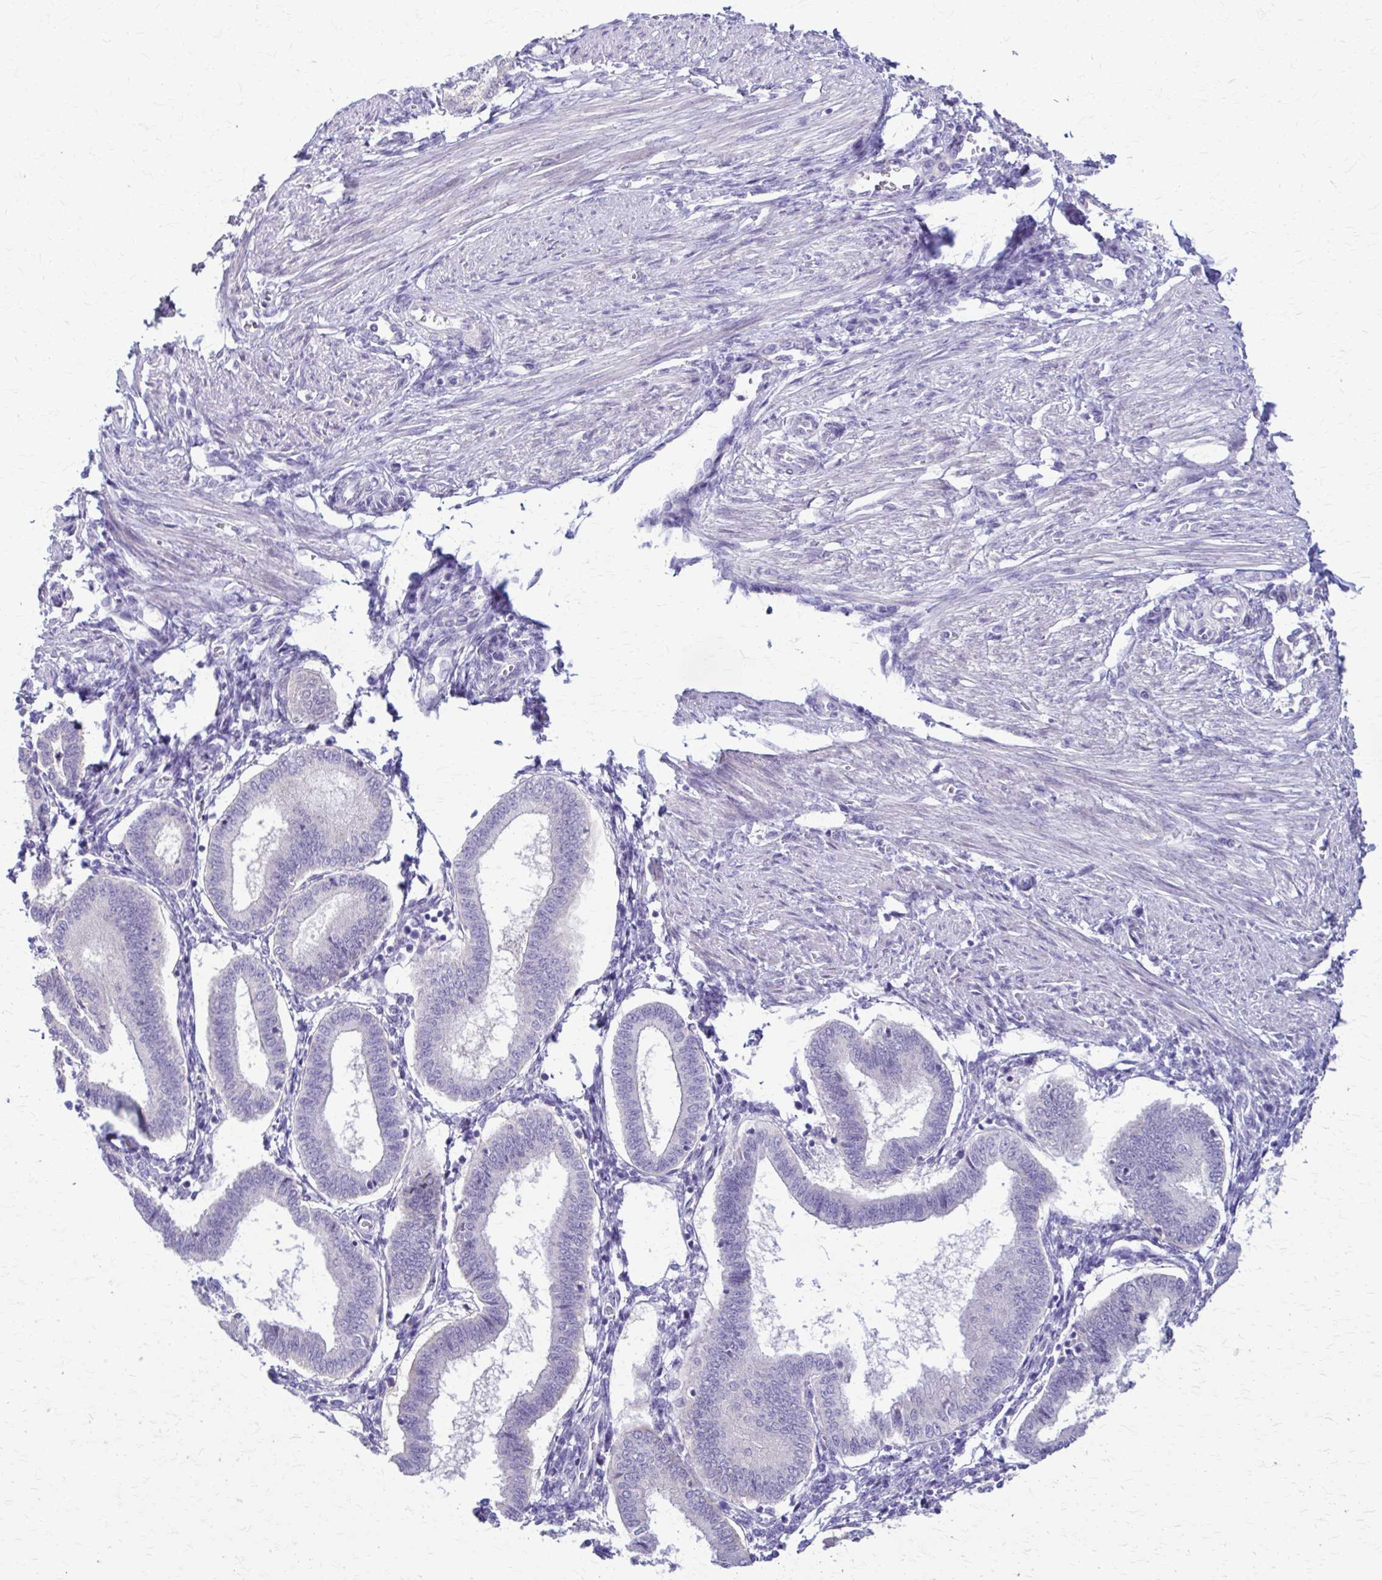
{"staining": {"intensity": "negative", "quantity": "none", "location": "none"}, "tissue": "endometrium", "cell_type": "Cells in endometrial stroma", "image_type": "normal", "snomed": [{"axis": "morphology", "description": "Normal tissue, NOS"}, {"axis": "topography", "description": "Endometrium"}], "caption": "This is a photomicrograph of immunohistochemistry staining of unremarkable endometrium, which shows no positivity in cells in endometrial stroma.", "gene": "SAMD13", "patient": {"sex": "female", "age": 24}}